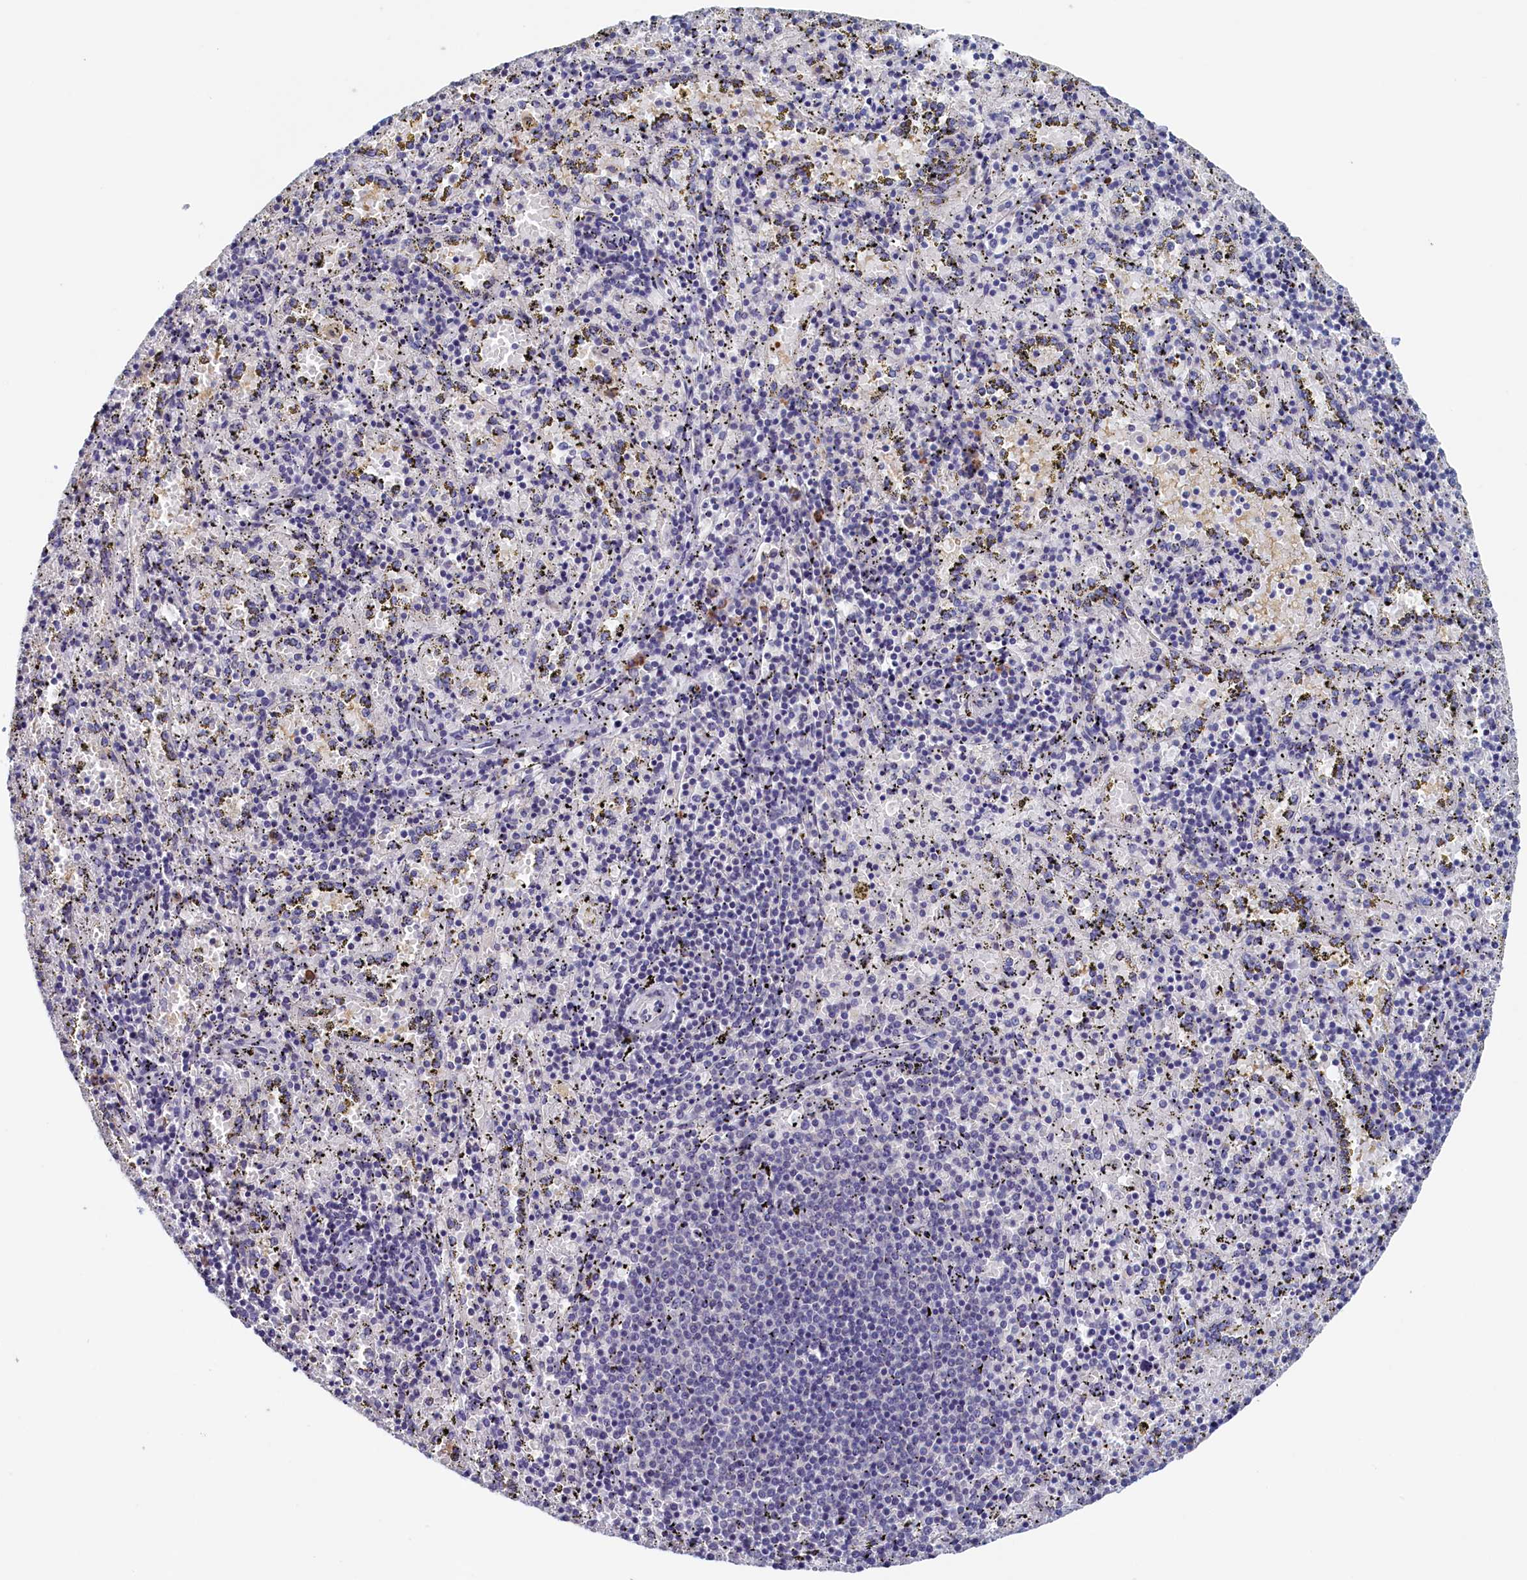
{"staining": {"intensity": "negative", "quantity": "none", "location": "none"}, "tissue": "spleen", "cell_type": "Cells in red pulp", "image_type": "normal", "snomed": [{"axis": "morphology", "description": "Normal tissue, NOS"}, {"axis": "topography", "description": "Spleen"}], "caption": "Immunohistochemistry (IHC) micrograph of benign spleen: human spleen stained with DAB displays no significant protein positivity in cells in red pulp.", "gene": "MOSPD3", "patient": {"sex": "male", "age": 11}}